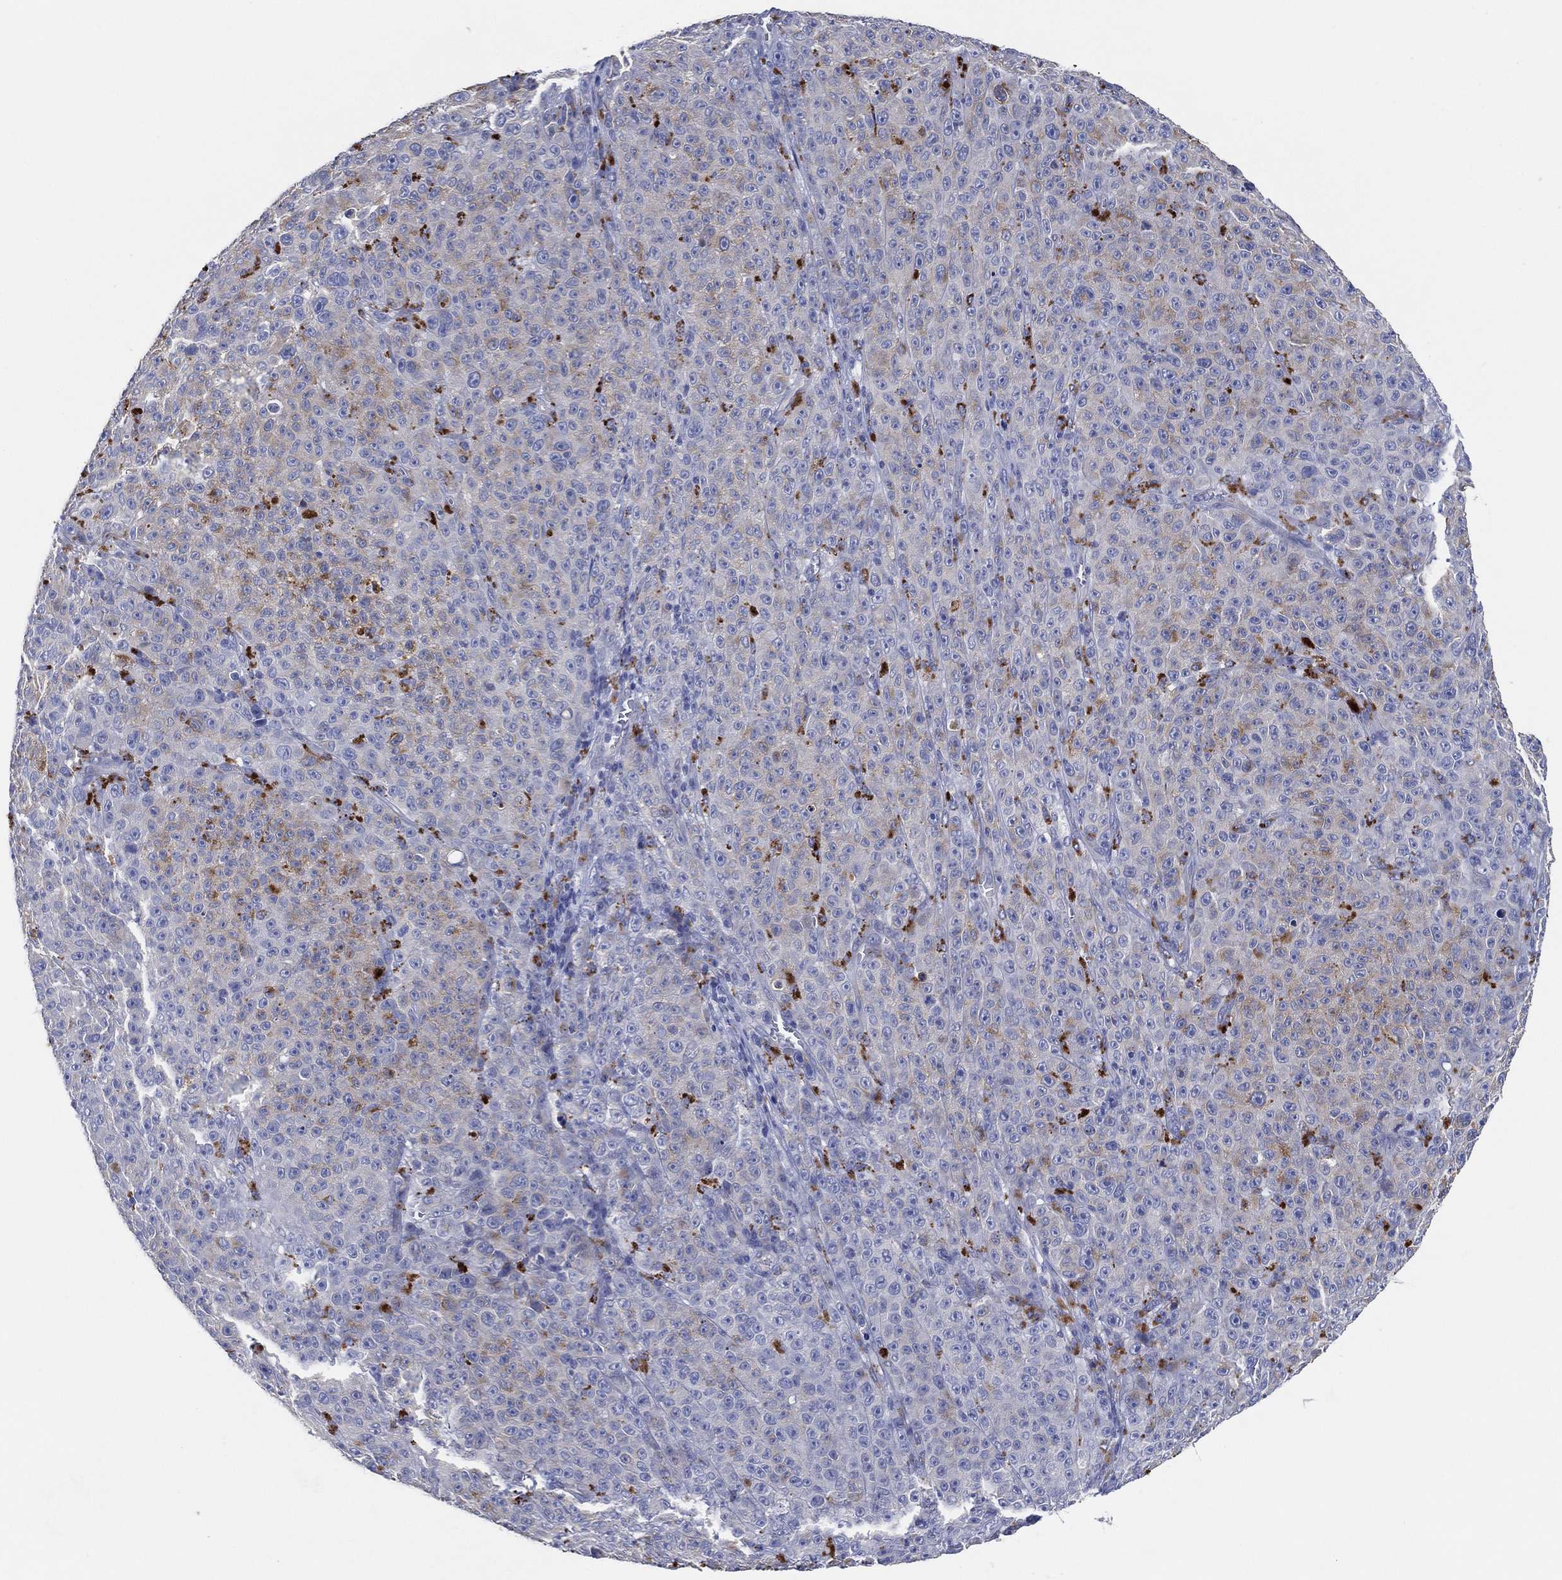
{"staining": {"intensity": "weak", "quantity": "25%-75%", "location": "cytoplasmic/membranous"}, "tissue": "melanoma", "cell_type": "Tumor cells", "image_type": "cancer", "snomed": [{"axis": "morphology", "description": "Malignant melanoma, NOS"}, {"axis": "topography", "description": "Skin"}], "caption": "Approximately 25%-75% of tumor cells in melanoma reveal weak cytoplasmic/membranous protein positivity as visualized by brown immunohistochemical staining.", "gene": "GALNS", "patient": {"sex": "female", "age": 82}}